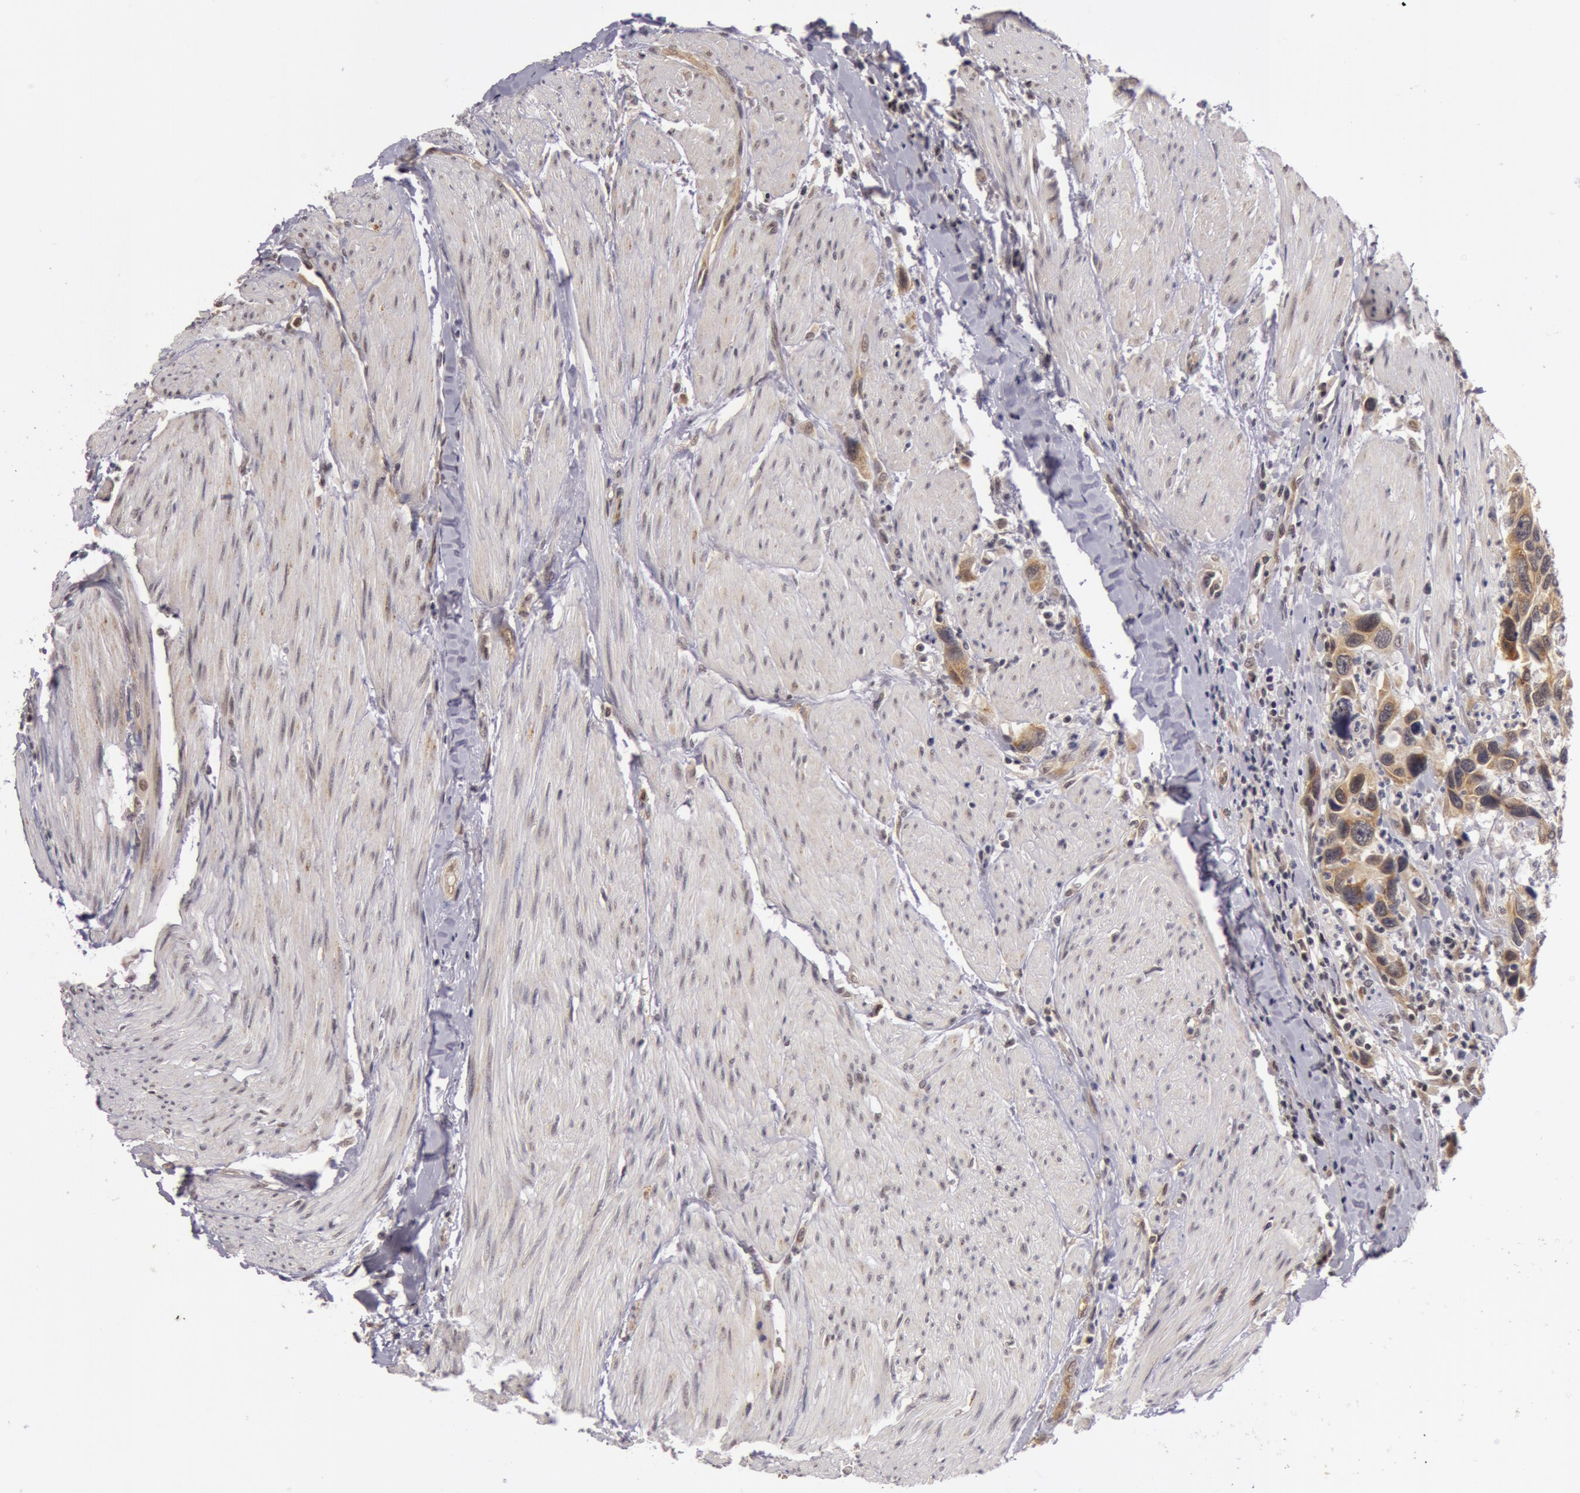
{"staining": {"intensity": "moderate", "quantity": "25%-75%", "location": "cytoplasmic/membranous"}, "tissue": "urothelial cancer", "cell_type": "Tumor cells", "image_type": "cancer", "snomed": [{"axis": "morphology", "description": "Urothelial carcinoma, High grade"}, {"axis": "topography", "description": "Urinary bladder"}], "caption": "IHC (DAB (3,3'-diaminobenzidine)) staining of human high-grade urothelial carcinoma demonstrates moderate cytoplasmic/membranous protein positivity in approximately 25%-75% of tumor cells.", "gene": "SYTL4", "patient": {"sex": "male", "age": 66}}